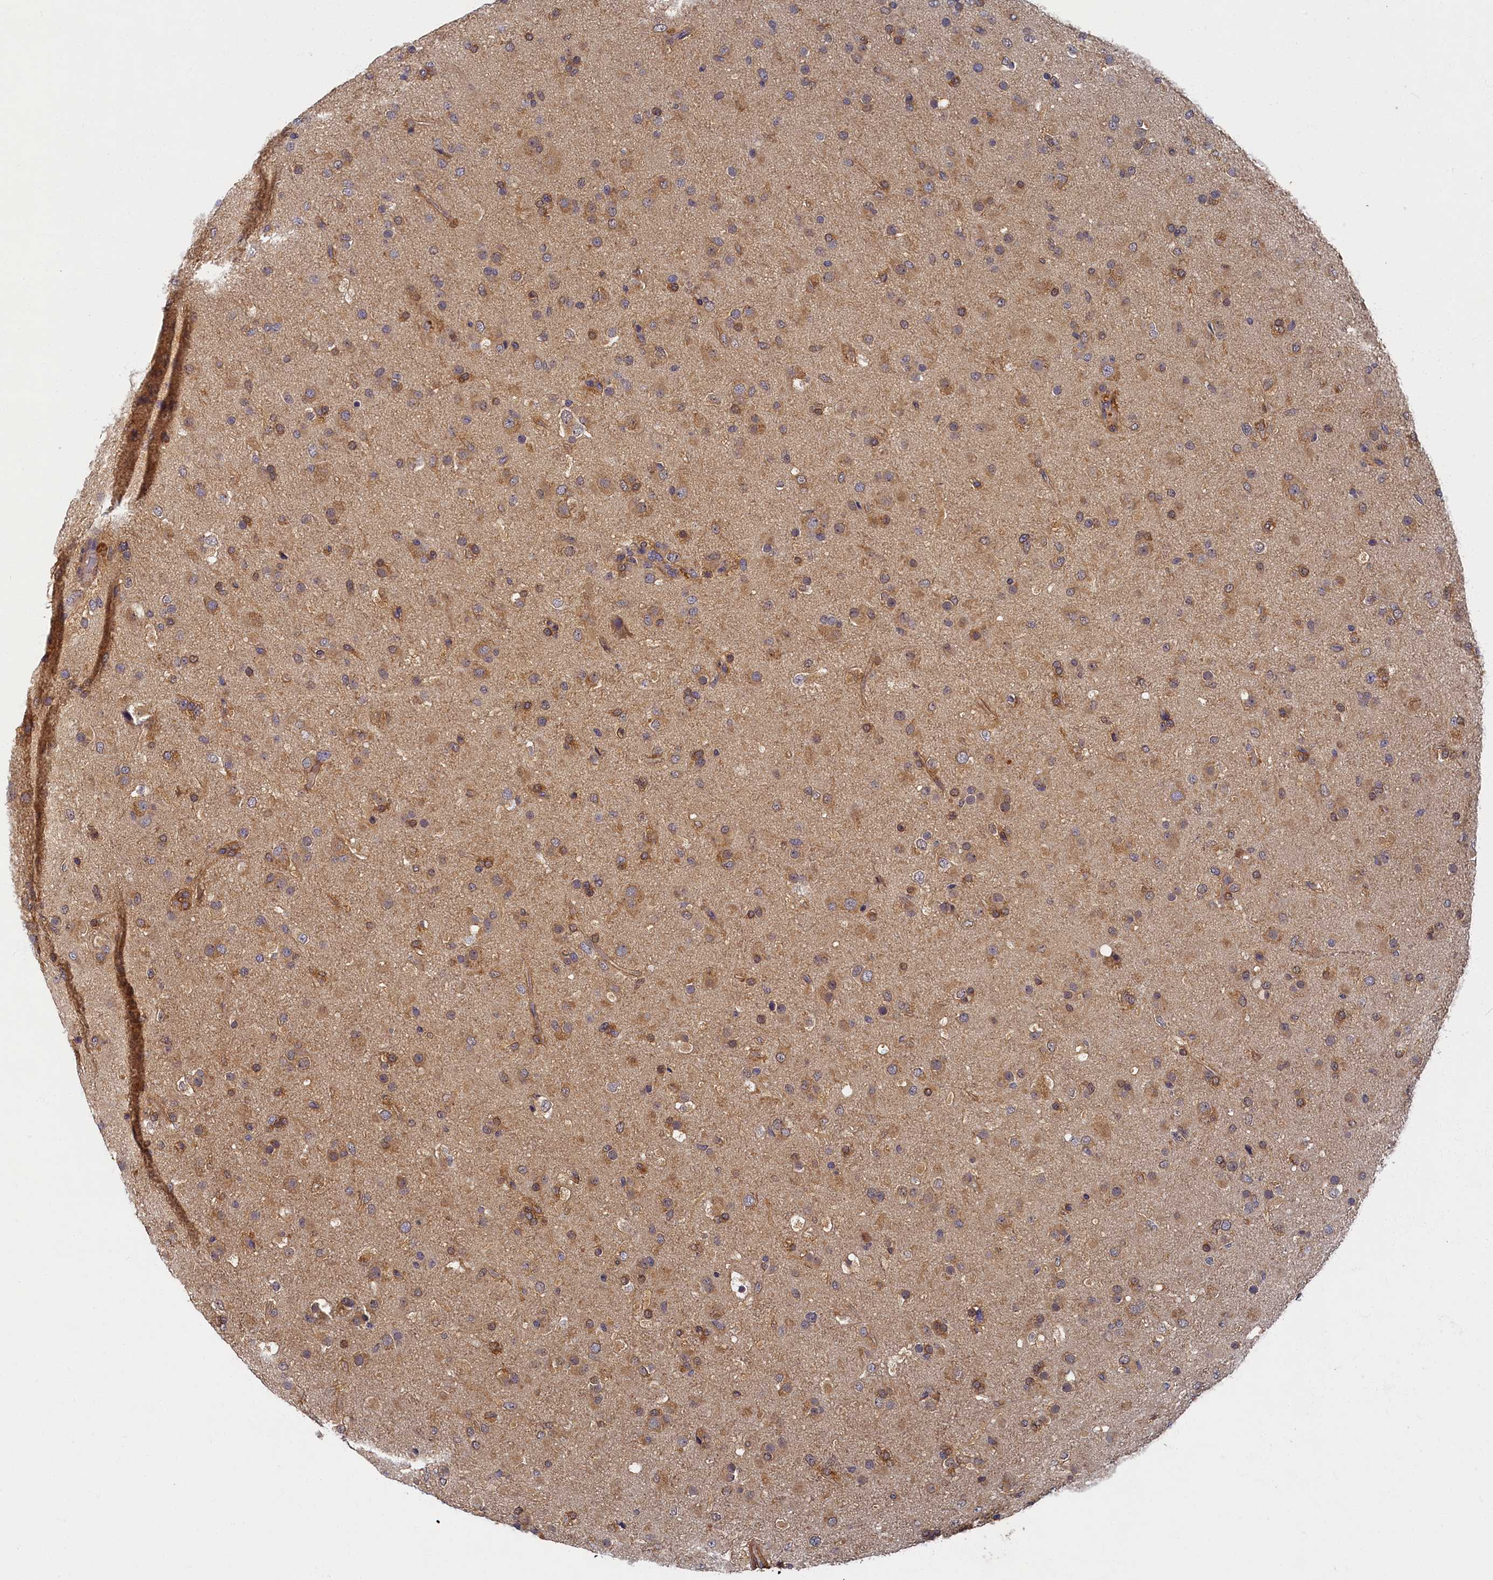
{"staining": {"intensity": "moderate", "quantity": "25%-75%", "location": "cytoplasmic/membranous"}, "tissue": "glioma", "cell_type": "Tumor cells", "image_type": "cancer", "snomed": [{"axis": "morphology", "description": "Glioma, malignant, Low grade"}, {"axis": "topography", "description": "Brain"}], "caption": "This image demonstrates immunohistochemistry (IHC) staining of glioma, with medium moderate cytoplasmic/membranous staining in approximately 25%-75% of tumor cells.", "gene": "TBCB", "patient": {"sex": "male", "age": 65}}